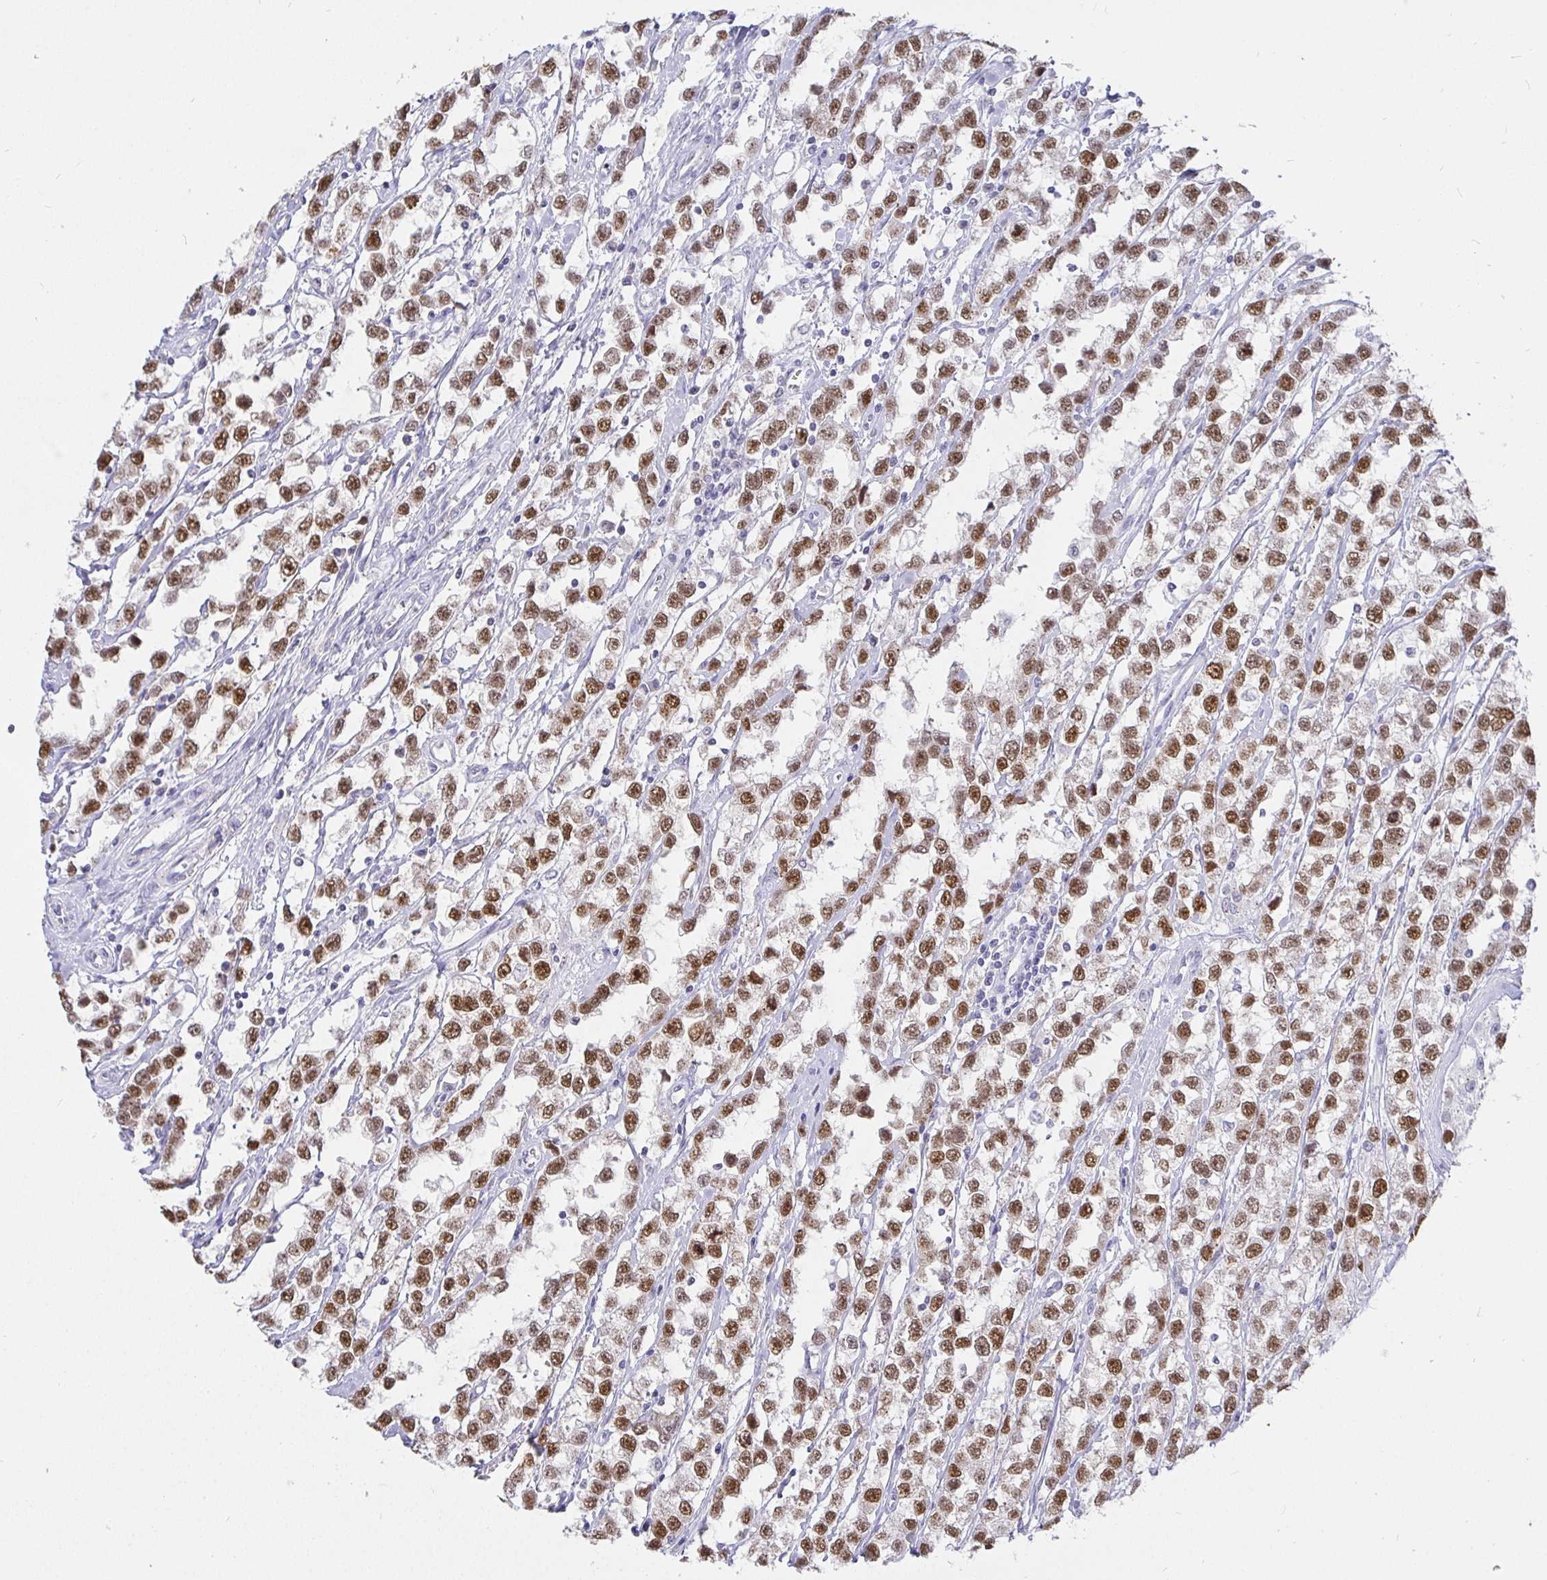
{"staining": {"intensity": "moderate", "quantity": ">75%", "location": "nuclear"}, "tissue": "testis cancer", "cell_type": "Tumor cells", "image_type": "cancer", "snomed": [{"axis": "morphology", "description": "Seminoma, NOS"}, {"axis": "topography", "description": "Testis"}], "caption": "This is an image of immunohistochemistry staining of seminoma (testis), which shows moderate expression in the nuclear of tumor cells.", "gene": "EZHIP", "patient": {"sex": "male", "age": 34}}